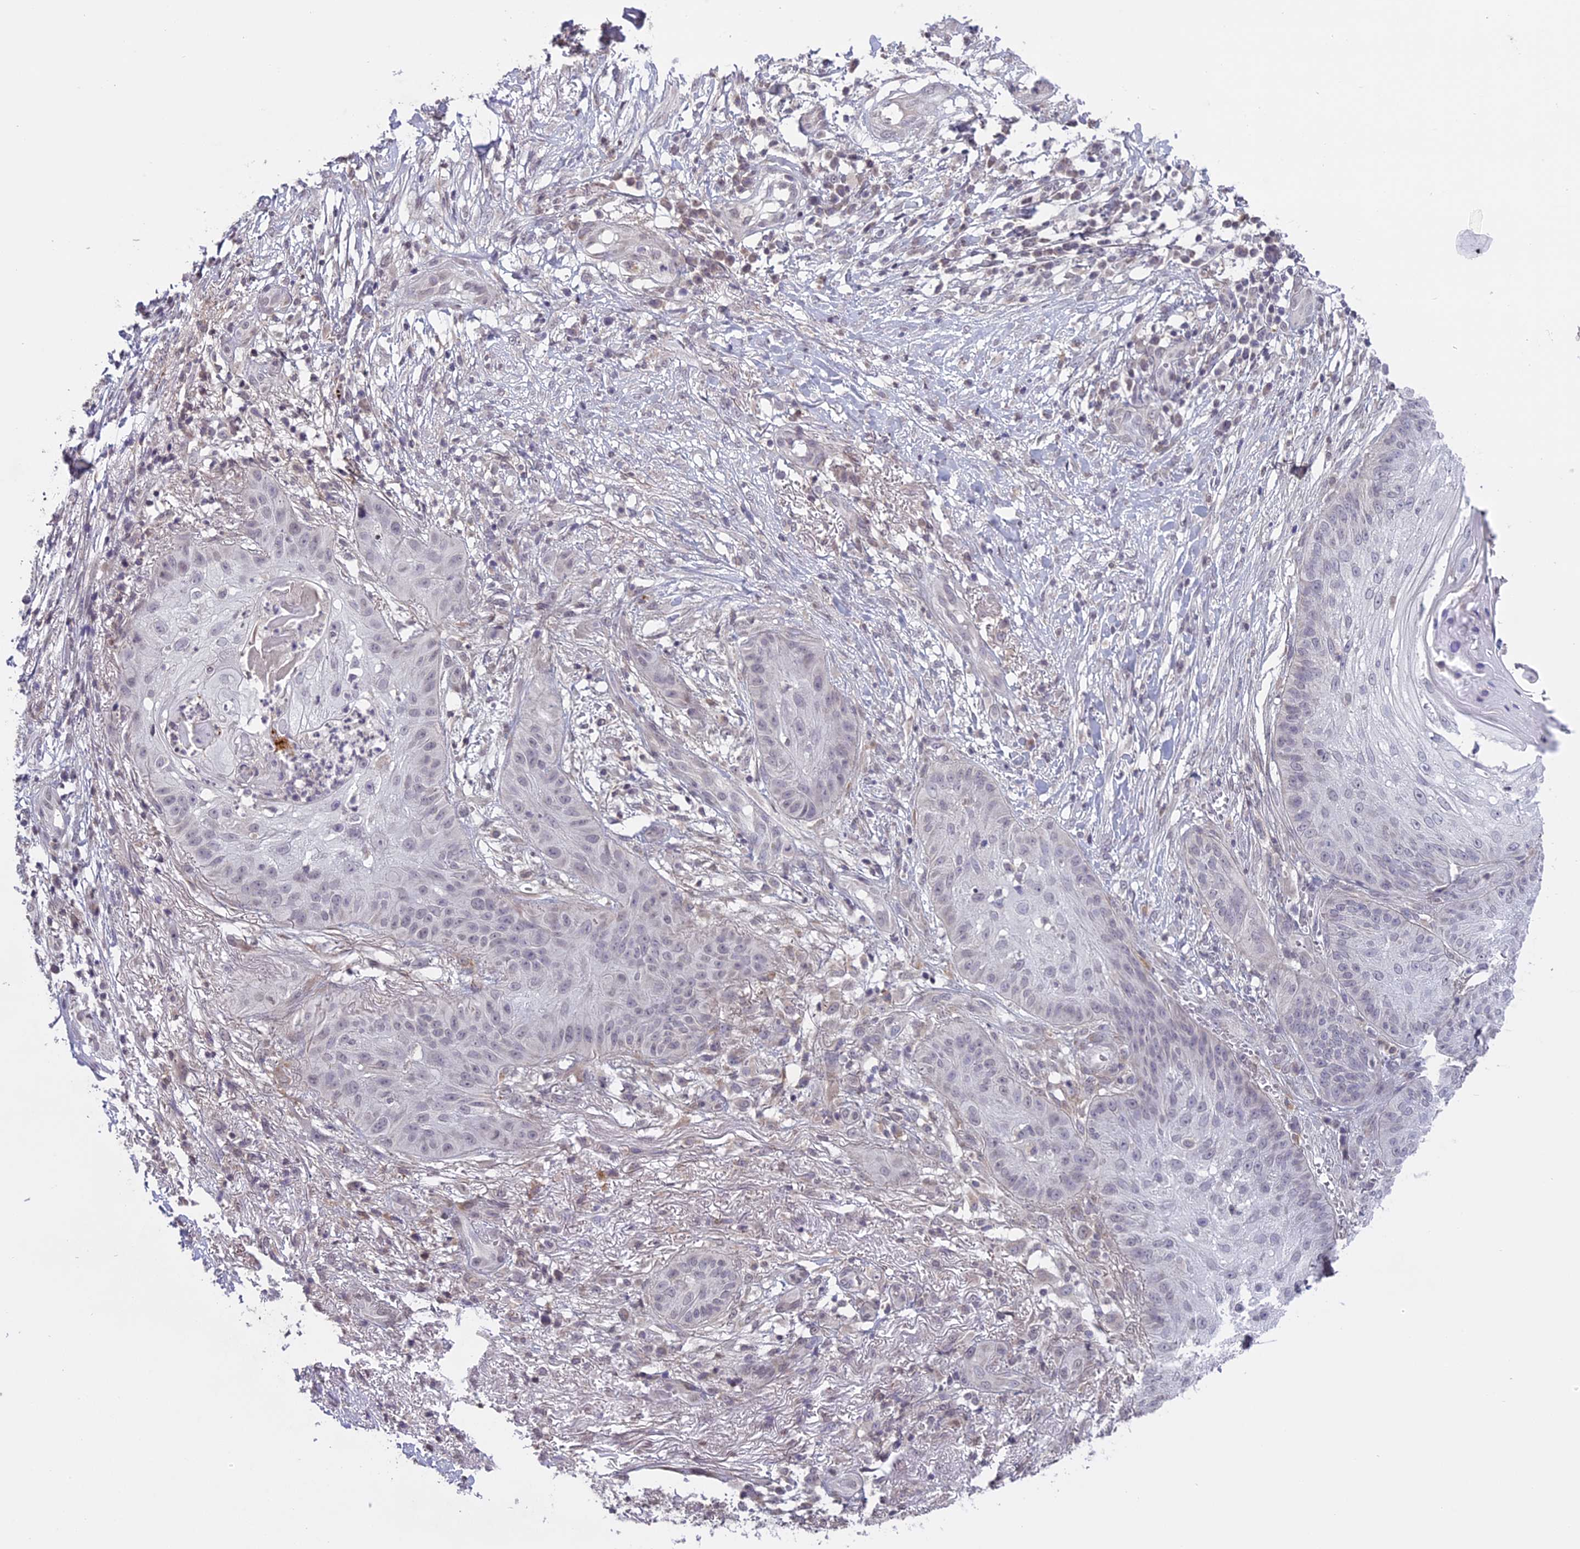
{"staining": {"intensity": "negative", "quantity": "none", "location": "none"}, "tissue": "skin cancer", "cell_type": "Tumor cells", "image_type": "cancer", "snomed": [{"axis": "morphology", "description": "Squamous cell carcinoma, NOS"}, {"axis": "topography", "description": "Skin"}], "caption": "DAB immunohistochemical staining of human skin cancer (squamous cell carcinoma) exhibits no significant staining in tumor cells. The staining is performed using DAB brown chromogen with nuclei counter-stained in using hematoxylin.", "gene": "ERG28", "patient": {"sex": "male", "age": 70}}